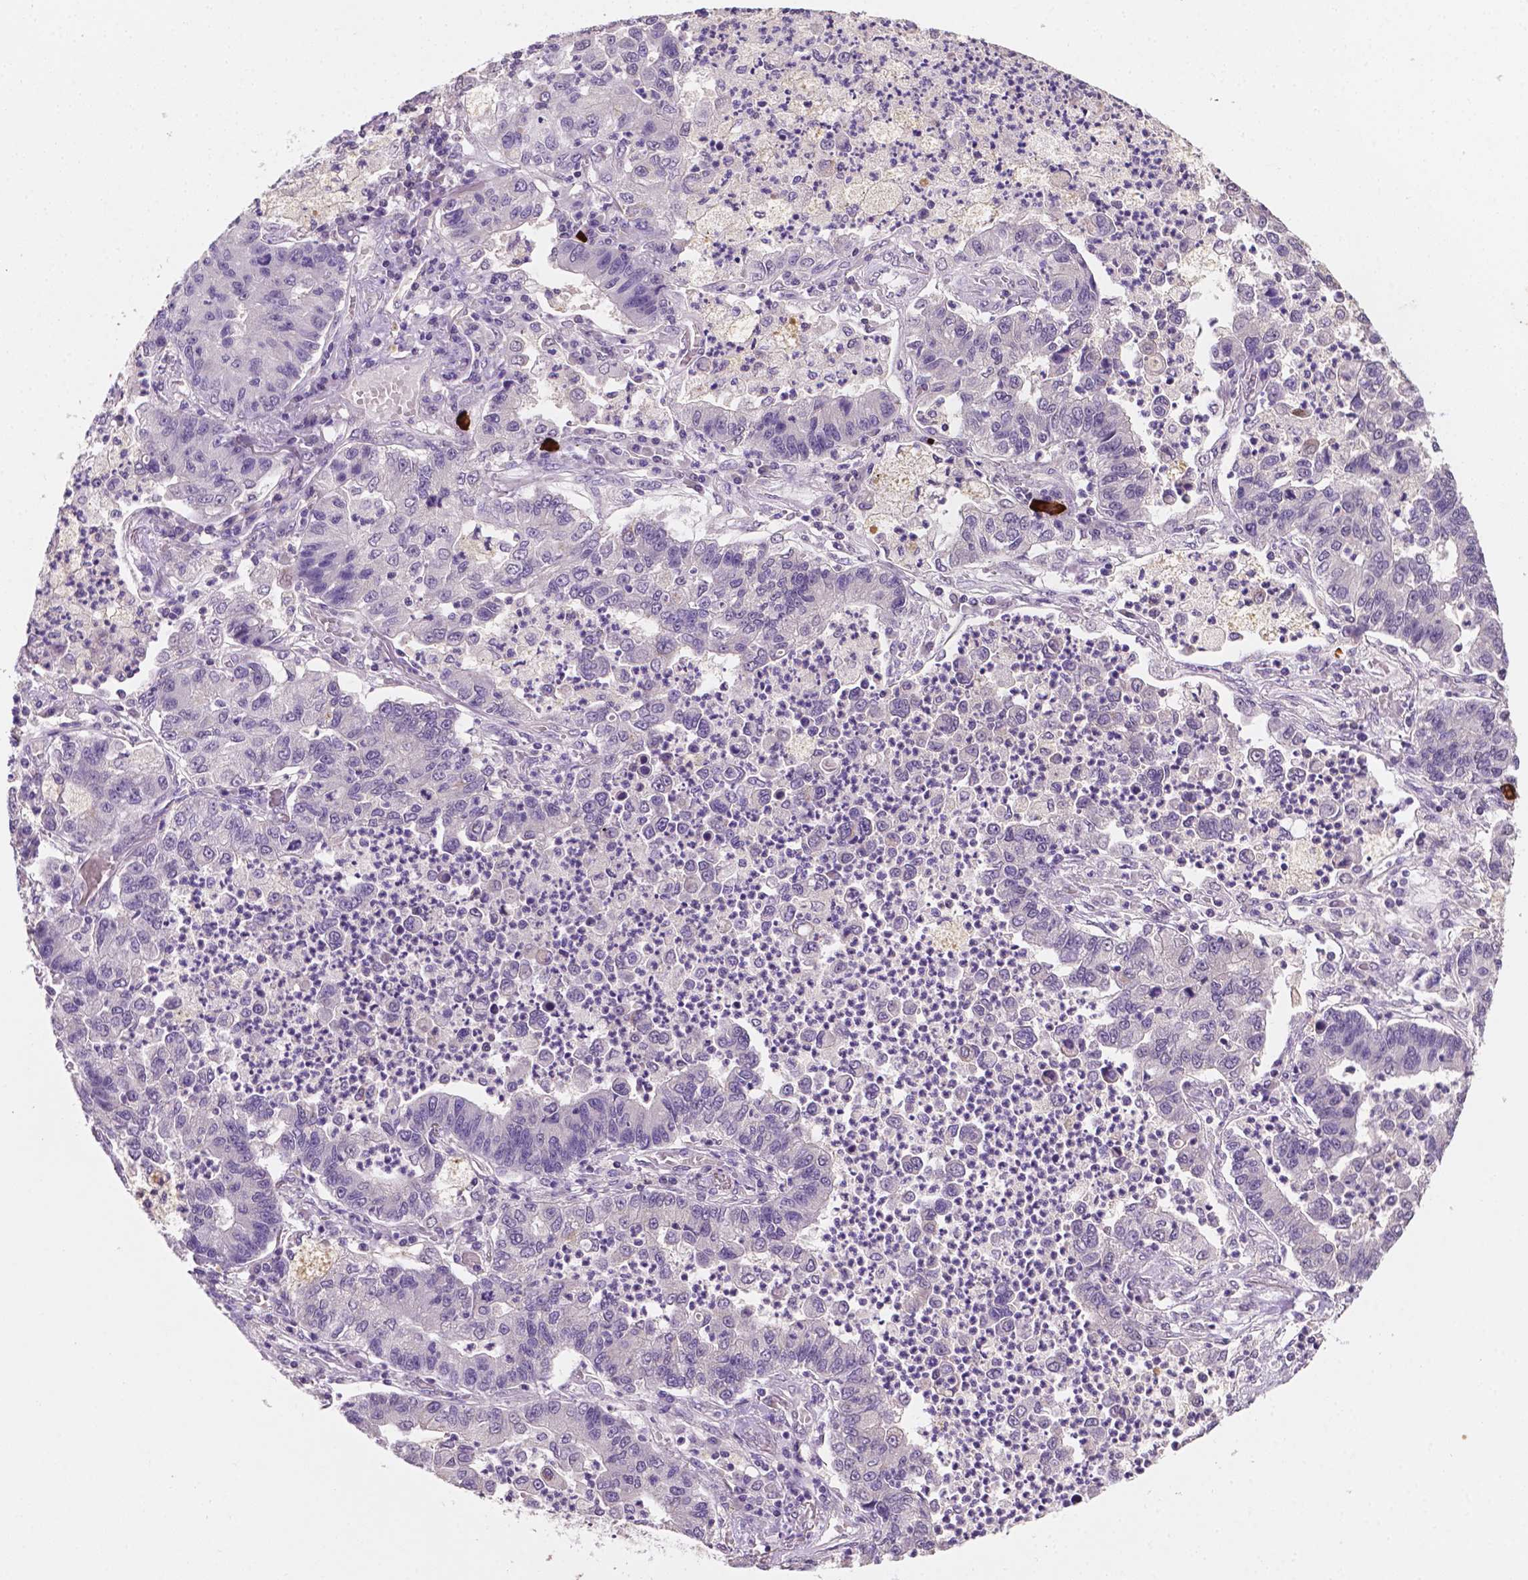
{"staining": {"intensity": "negative", "quantity": "none", "location": "none"}, "tissue": "lung cancer", "cell_type": "Tumor cells", "image_type": "cancer", "snomed": [{"axis": "morphology", "description": "Adenocarcinoma, NOS"}, {"axis": "topography", "description": "Lung"}], "caption": "DAB immunohistochemical staining of human lung cancer reveals no significant expression in tumor cells.", "gene": "MROH6", "patient": {"sex": "female", "age": 57}}